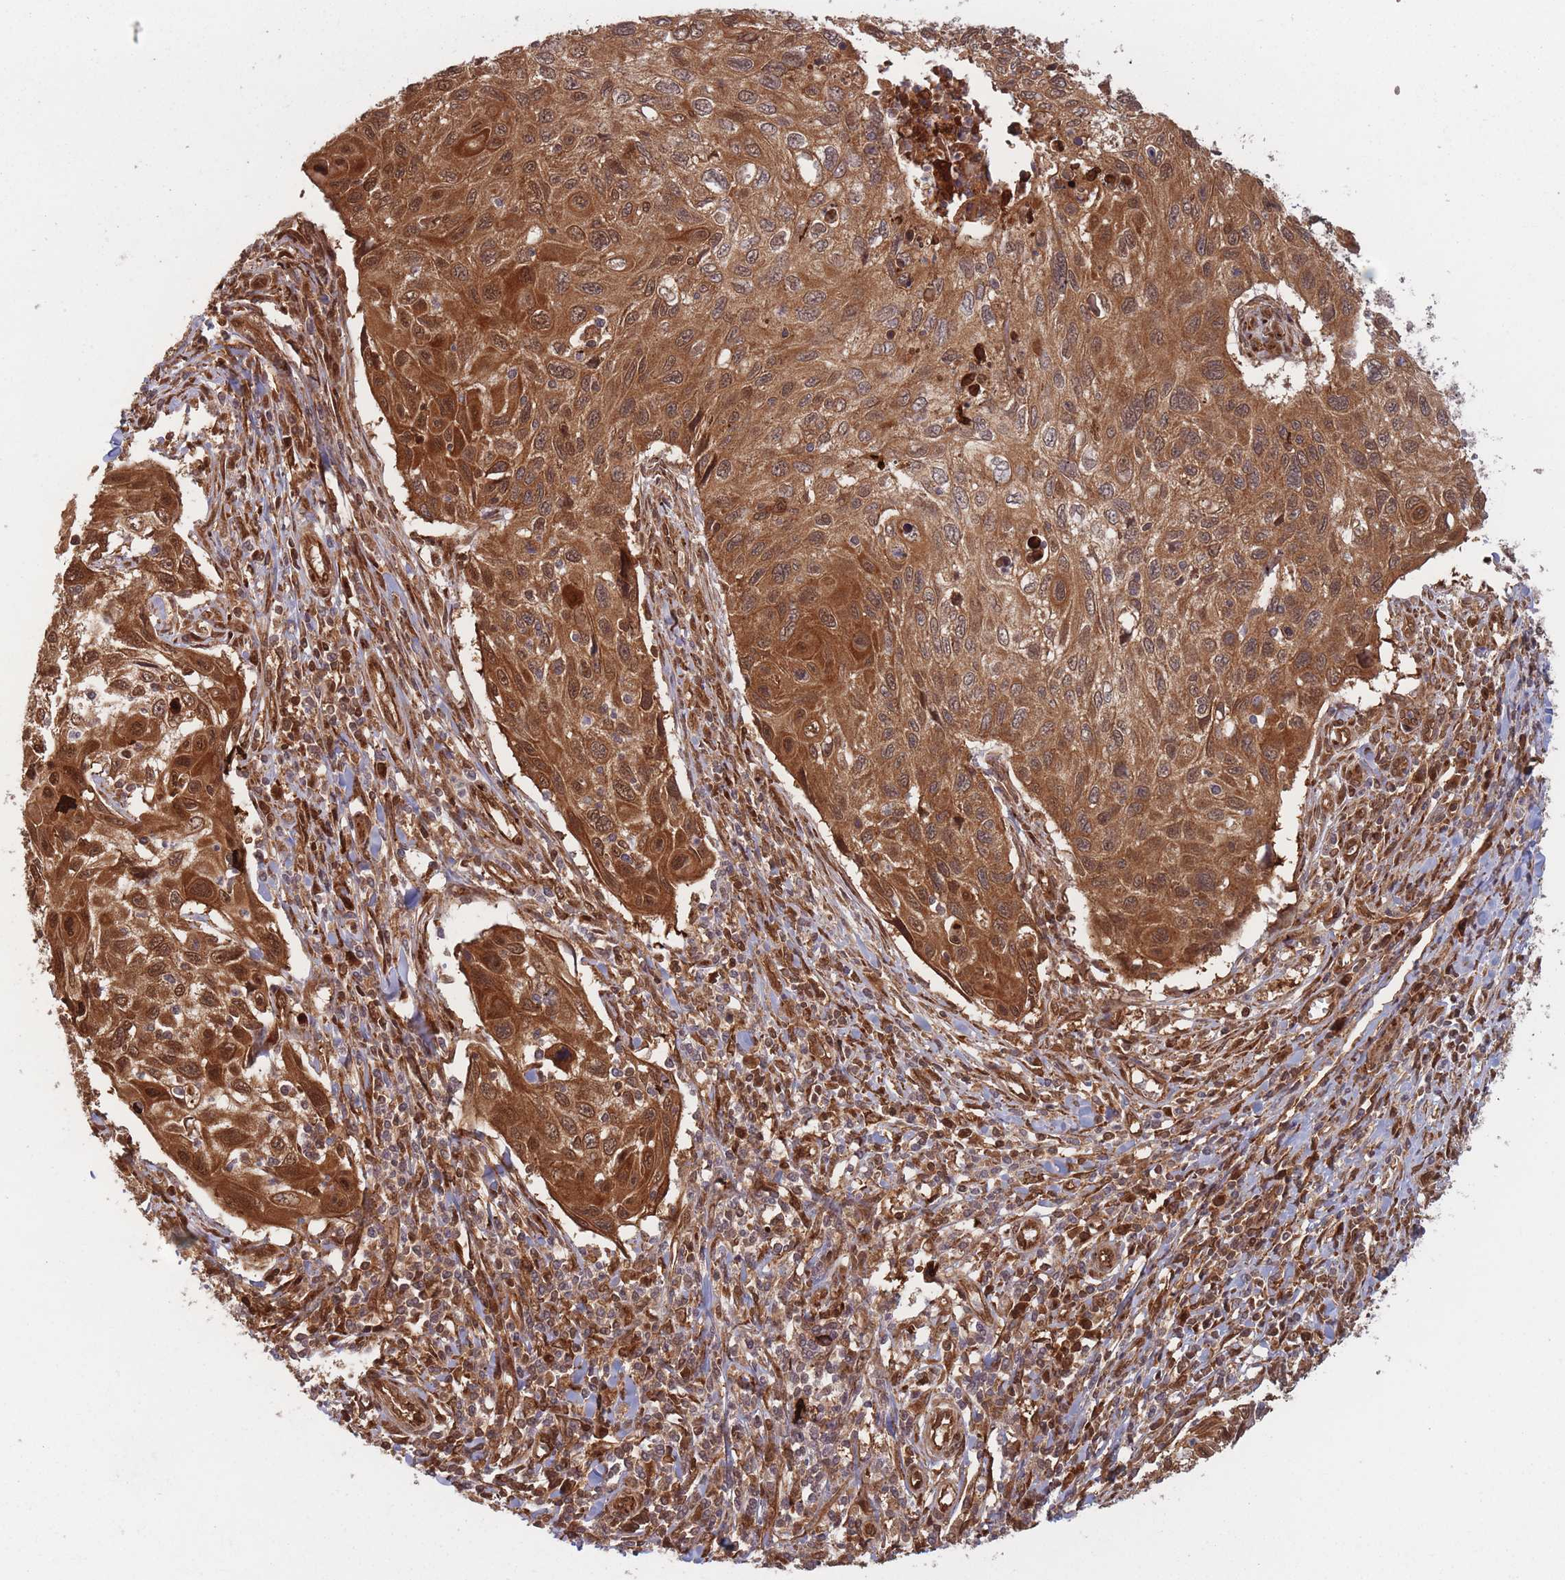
{"staining": {"intensity": "strong", "quantity": ">75%", "location": "cytoplasmic/membranous,nuclear"}, "tissue": "cervical cancer", "cell_type": "Tumor cells", "image_type": "cancer", "snomed": [{"axis": "morphology", "description": "Squamous cell carcinoma, NOS"}, {"axis": "topography", "description": "Cervix"}], "caption": "Immunohistochemical staining of cervical cancer (squamous cell carcinoma) displays high levels of strong cytoplasmic/membranous and nuclear expression in approximately >75% of tumor cells.", "gene": "PODXL2", "patient": {"sex": "female", "age": 70}}